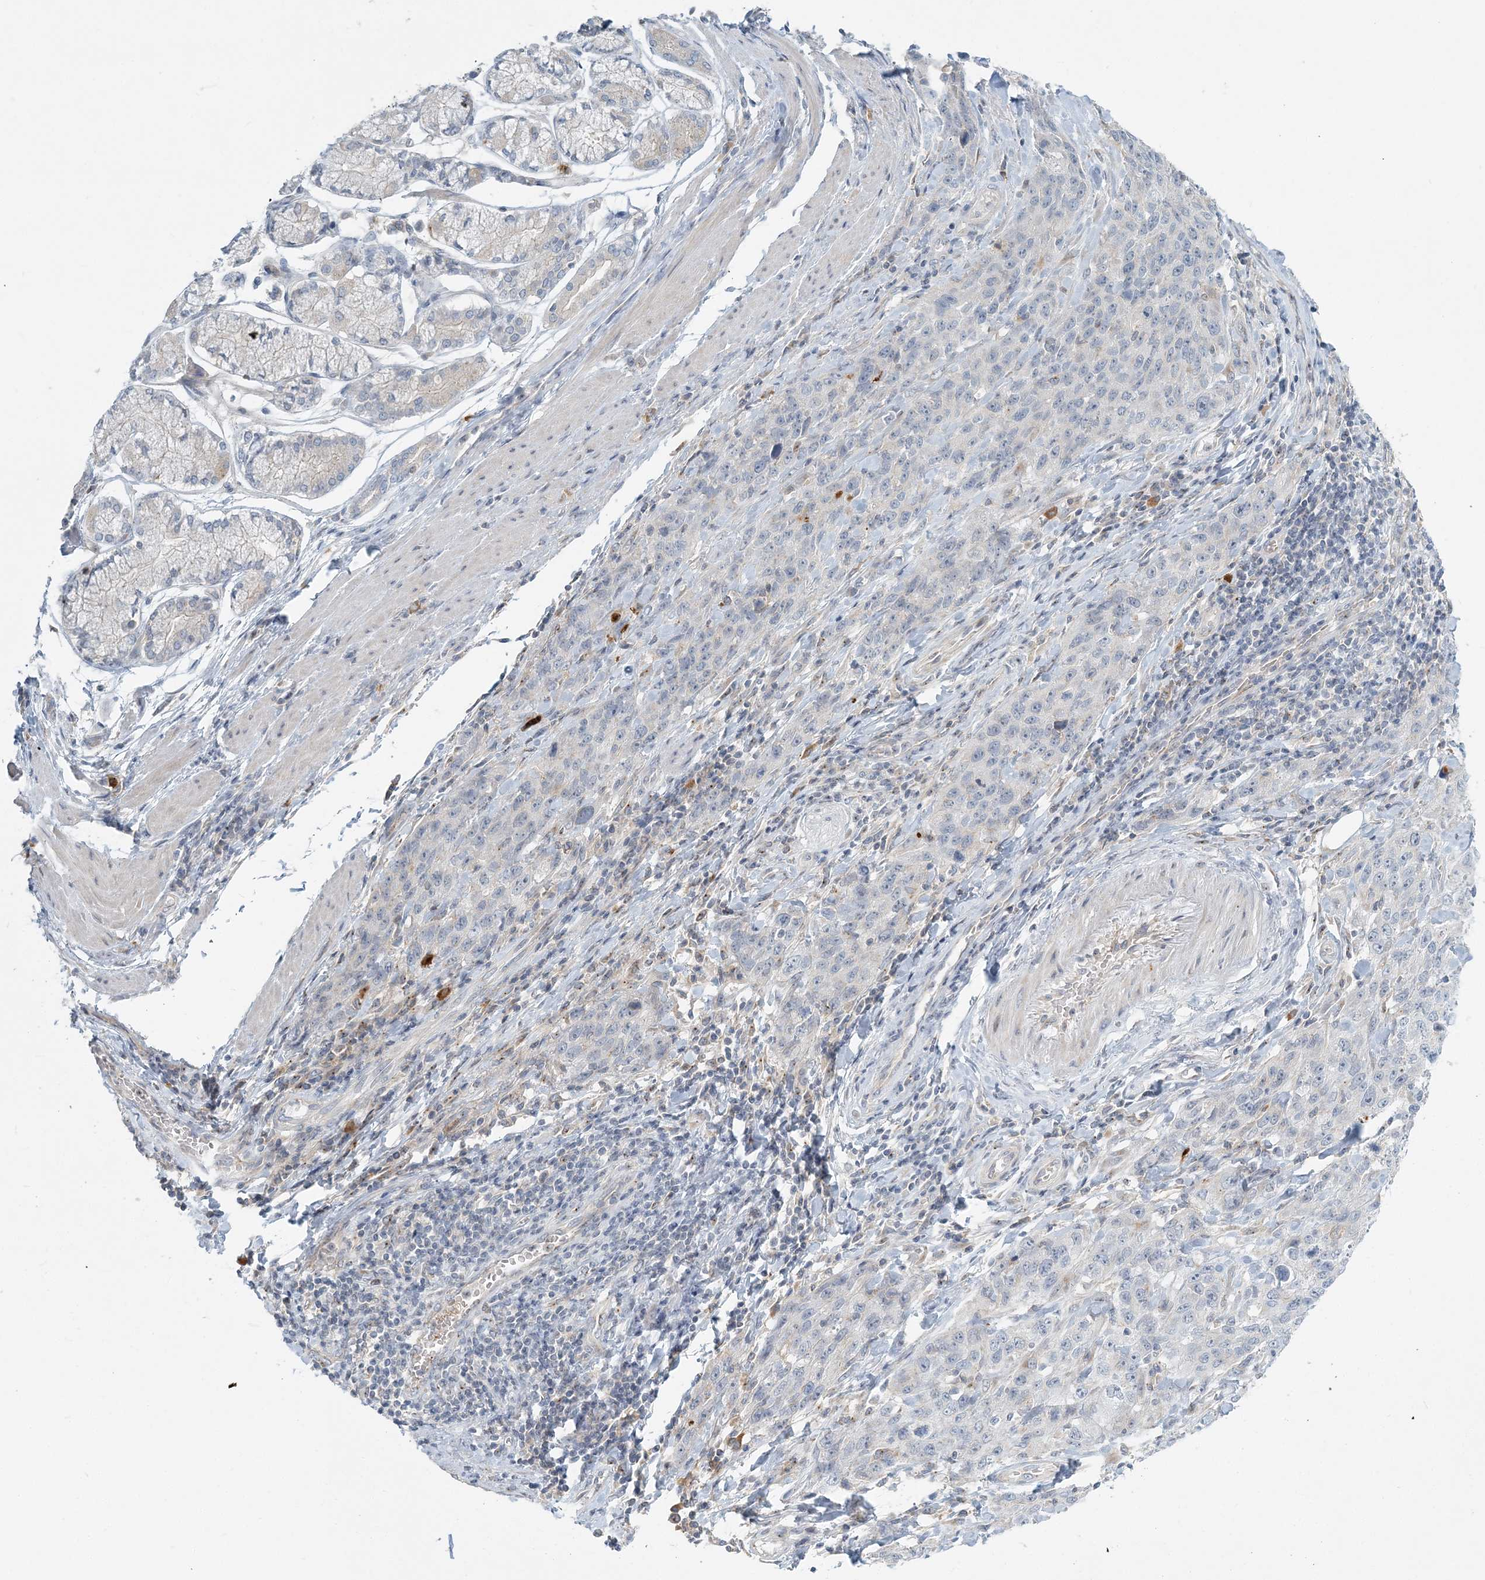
{"staining": {"intensity": "negative", "quantity": "none", "location": "none"}, "tissue": "stomach cancer", "cell_type": "Tumor cells", "image_type": "cancer", "snomed": [{"axis": "morphology", "description": "Normal tissue, NOS"}, {"axis": "morphology", "description": "Adenocarcinoma, NOS"}, {"axis": "topography", "description": "Lymph node"}, {"axis": "topography", "description": "Stomach"}], "caption": "Immunohistochemical staining of stomach cancer (adenocarcinoma) exhibits no significant positivity in tumor cells.", "gene": "NAA11", "patient": {"sex": "male", "age": 48}}